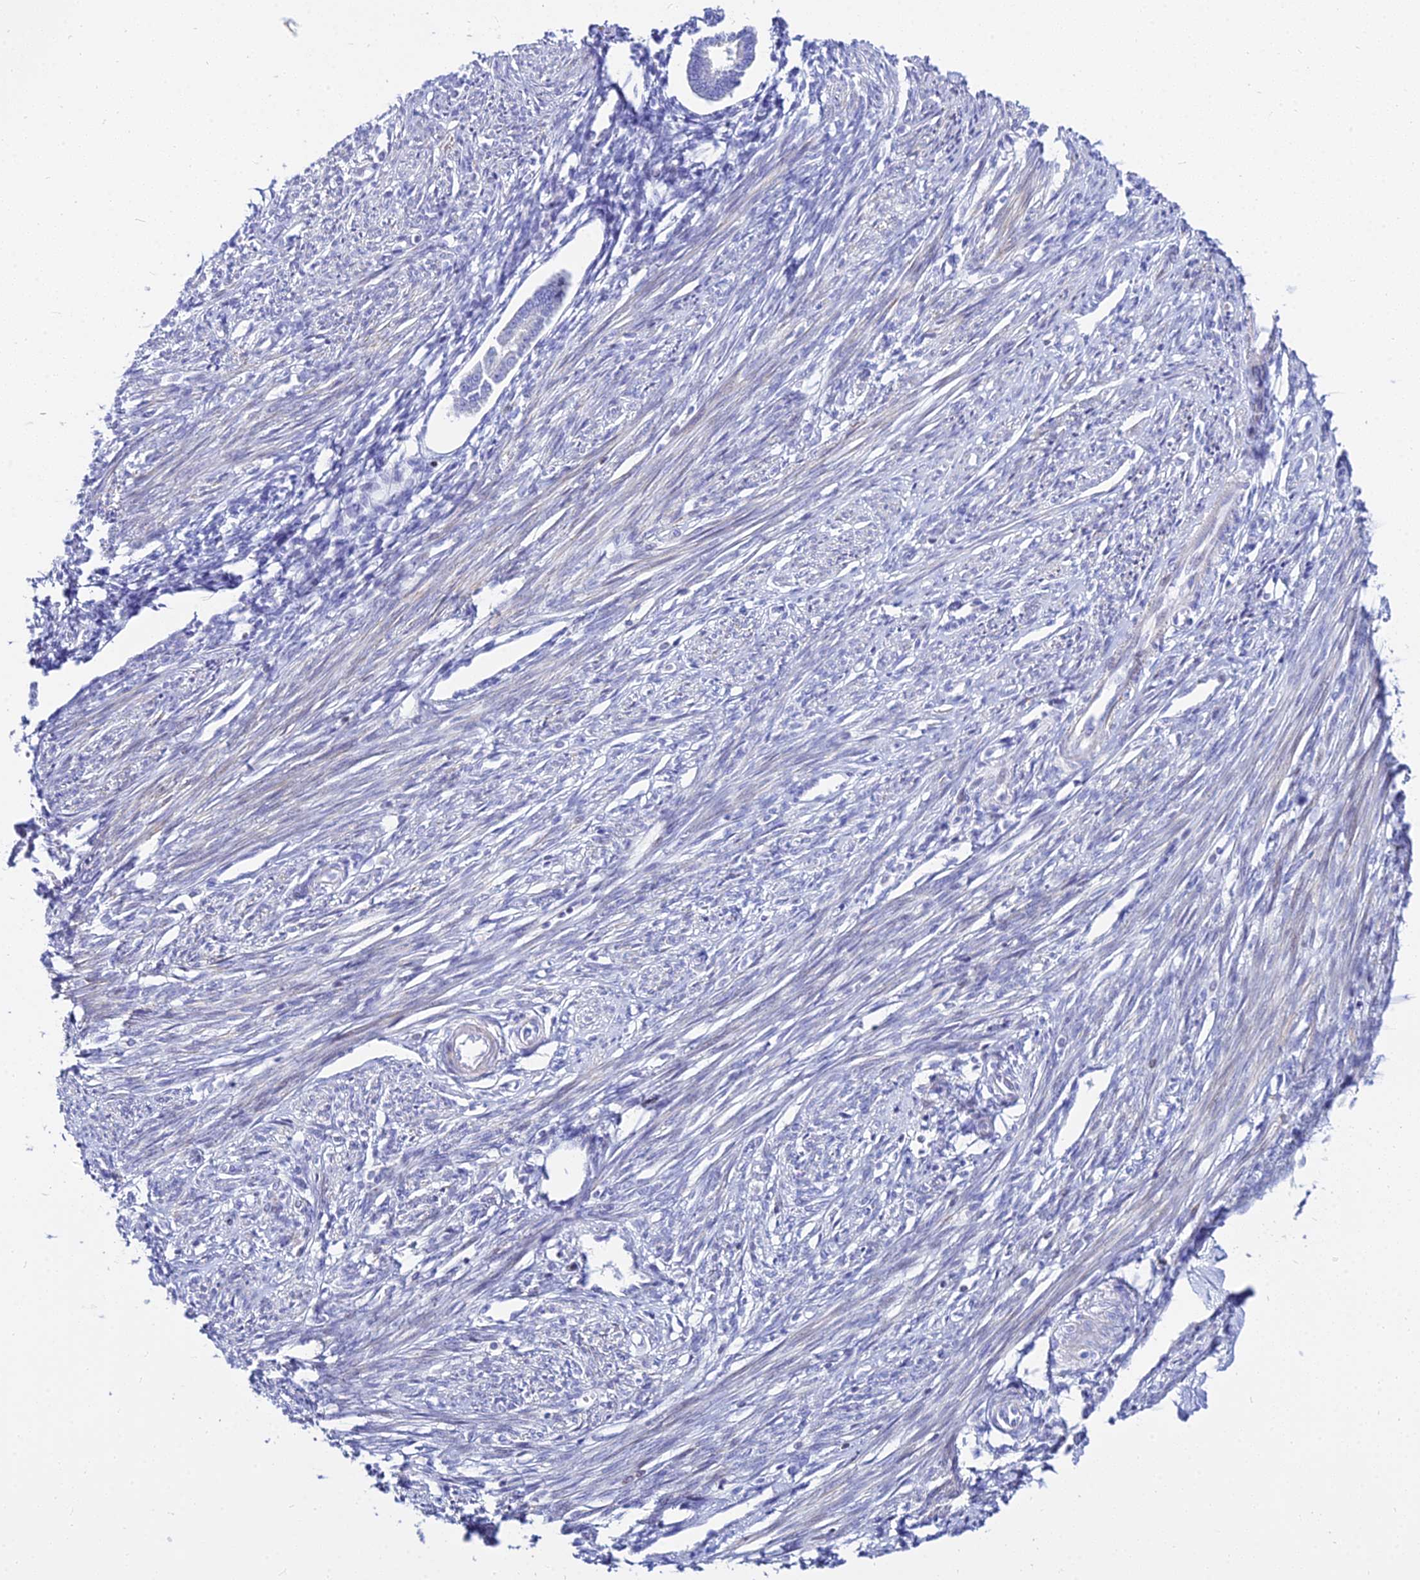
{"staining": {"intensity": "negative", "quantity": "none", "location": "none"}, "tissue": "endometrium", "cell_type": "Cells in endometrial stroma", "image_type": "normal", "snomed": [{"axis": "morphology", "description": "Normal tissue, NOS"}, {"axis": "topography", "description": "Endometrium"}], "caption": "A photomicrograph of endometrium stained for a protein displays no brown staining in cells in endometrial stroma.", "gene": "DLX1", "patient": {"sex": "female", "age": 56}}